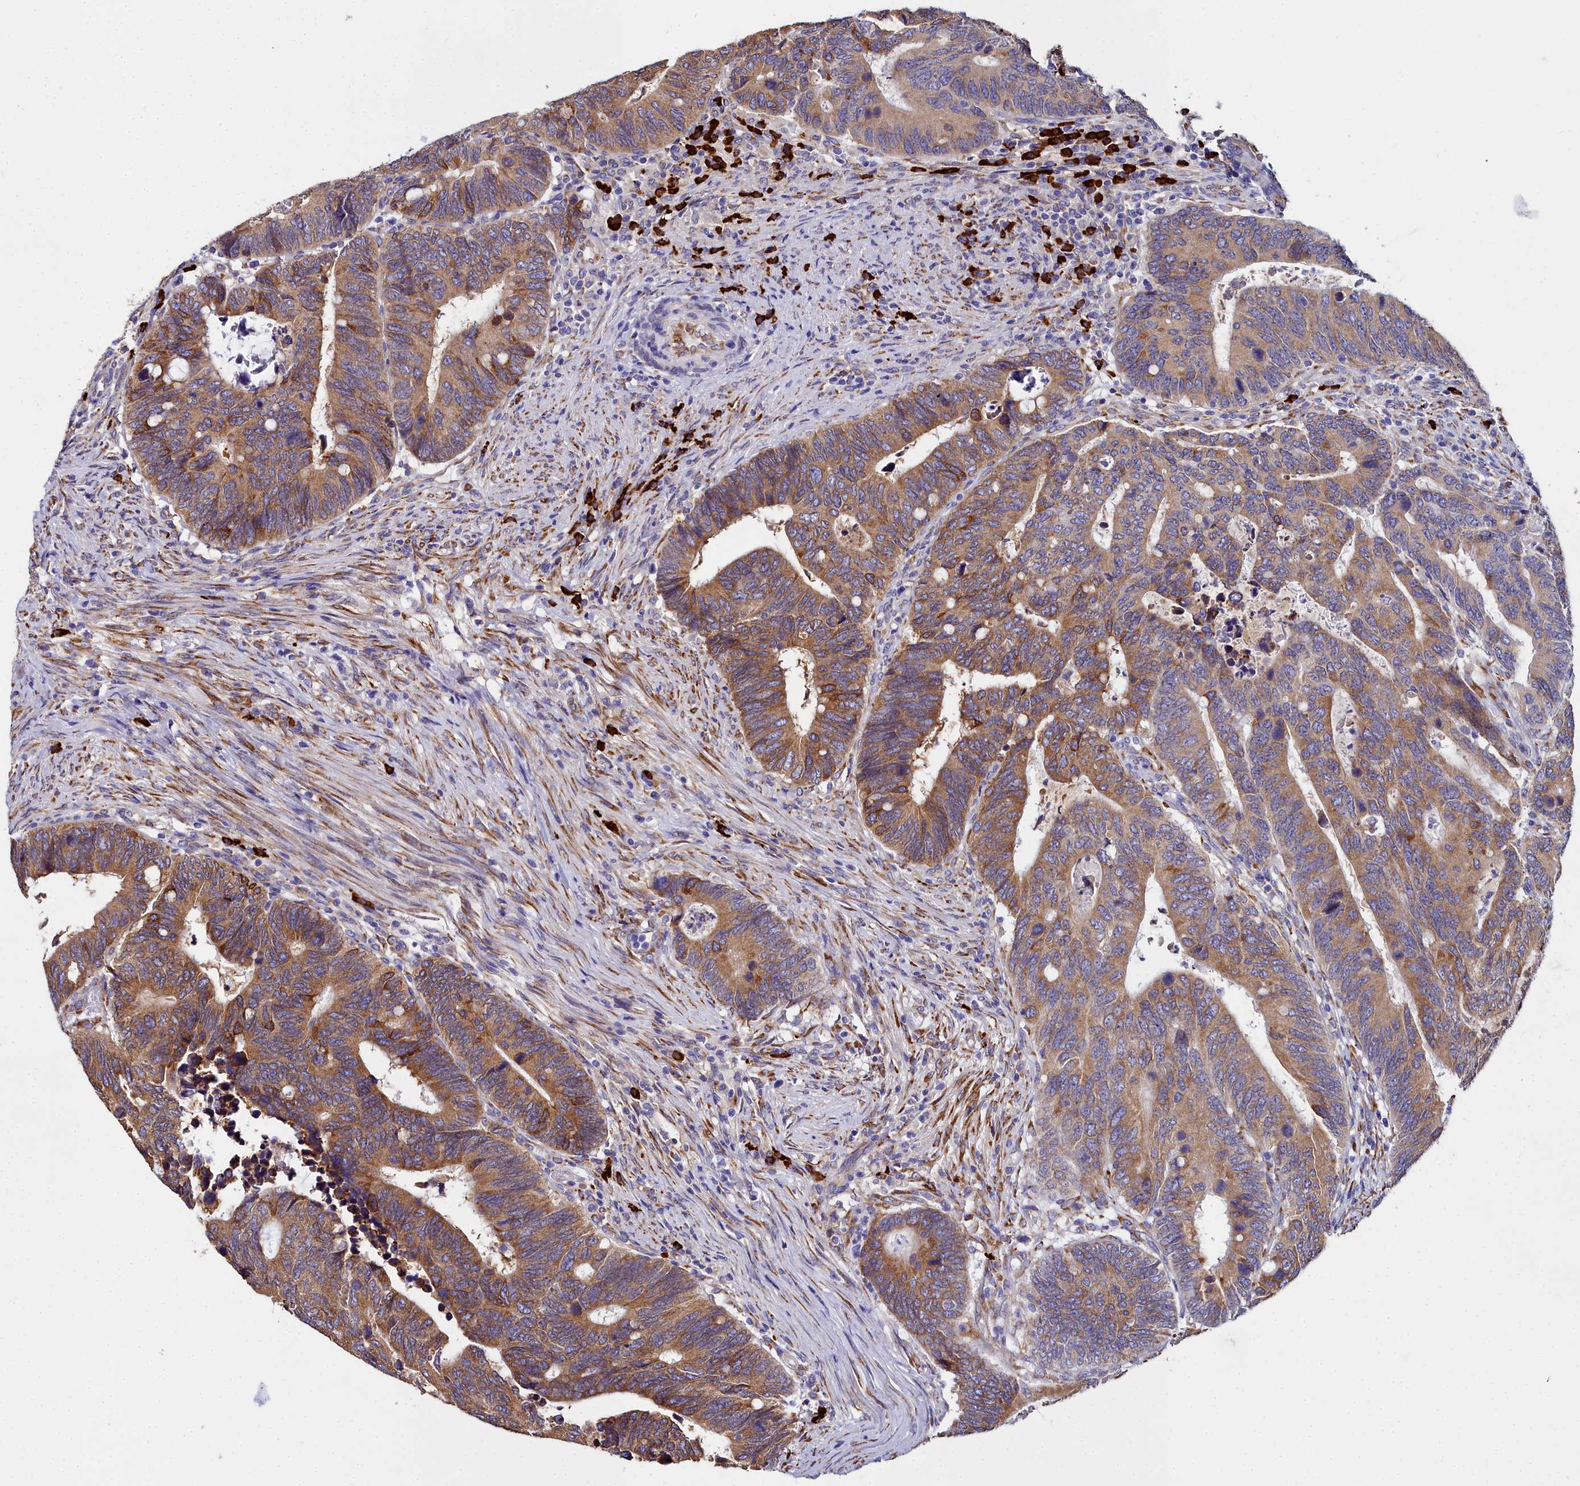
{"staining": {"intensity": "moderate", "quantity": ">75%", "location": "cytoplasmic/membranous"}, "tissue": "colorectal cancer", "cell_type": "Tumor cells", "image_type": "cancer", "snomed": [{"axis": "morphology", "description": "Adenocarcinoma, NOS"}, {"axis": "topography", "description": "Colon"}], "caption": "Immunohistochemical staining of adenocarcinoma (colorectal) displays medium levels of moderate cytoplasmic/membranous expression in about >75% of tumor cells. (DAB (3,3'-diaminobenzidine) IHC with brightfield microscopy, high magnification).", "gene": "TXNDC5", "patient": {"sex": "male", "age": 87}}